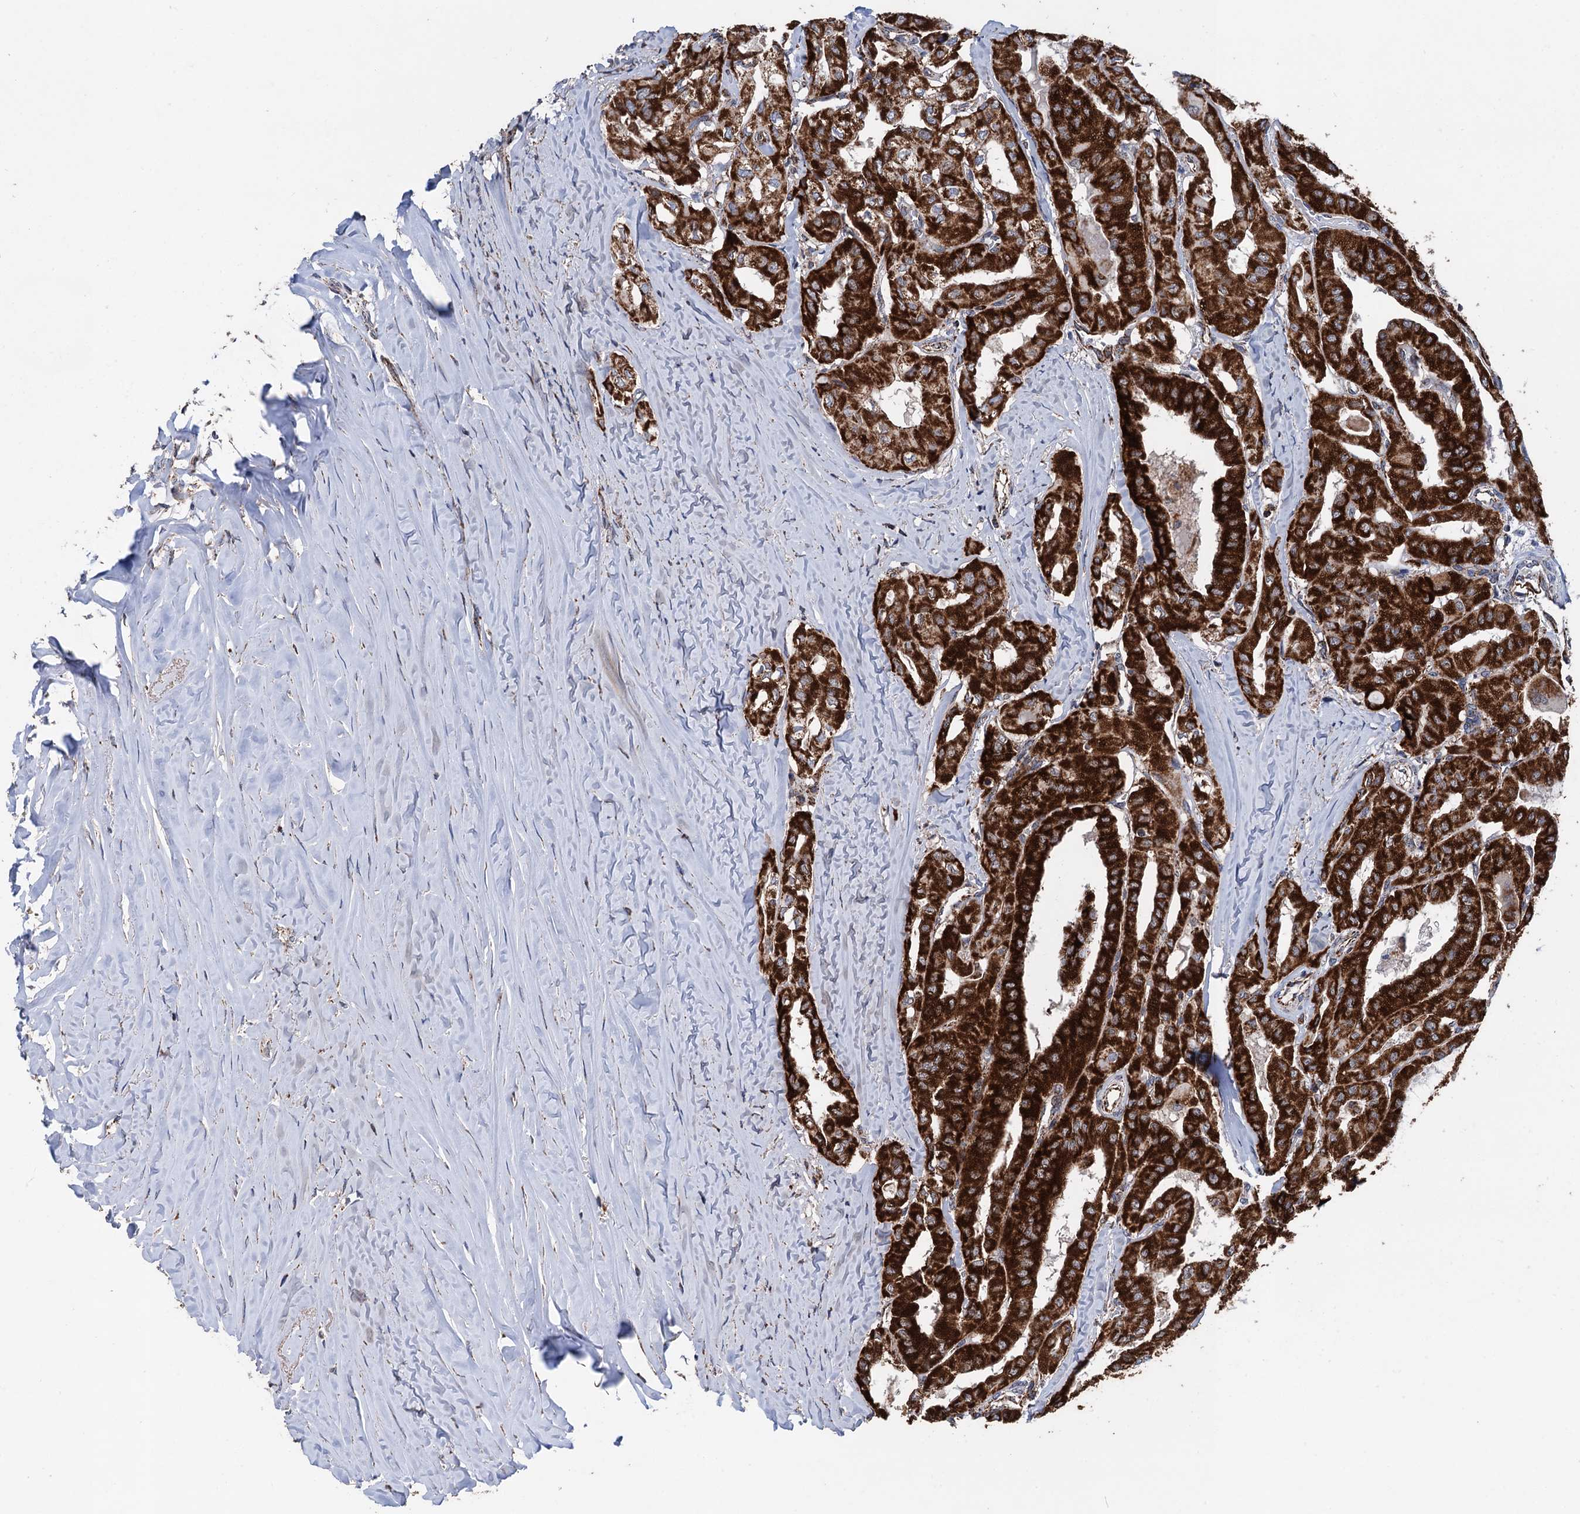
{"staining": {"intensity": "strong", "quantity": ">75%", "location": "cytoplasmic/membranous"}, "tissue": "thyroid cancer", "cell_type": "Tumor cells", "image_type": "cancer", "snomed": [{"axis": "morphology", "description": "Papillary adenocarcinoma, NOS"}, {"axis": "topography", "description": "Thyroid gland"}], "caption": "Brown immunohistochemical staining in thyroid papillary adenocarcinoma demonstrates strong cytoplasmic/membranous staining in about >75% of tumor cells.", "gene": "DGLUCY", "patient": {"sex": "female", "age": 59}}